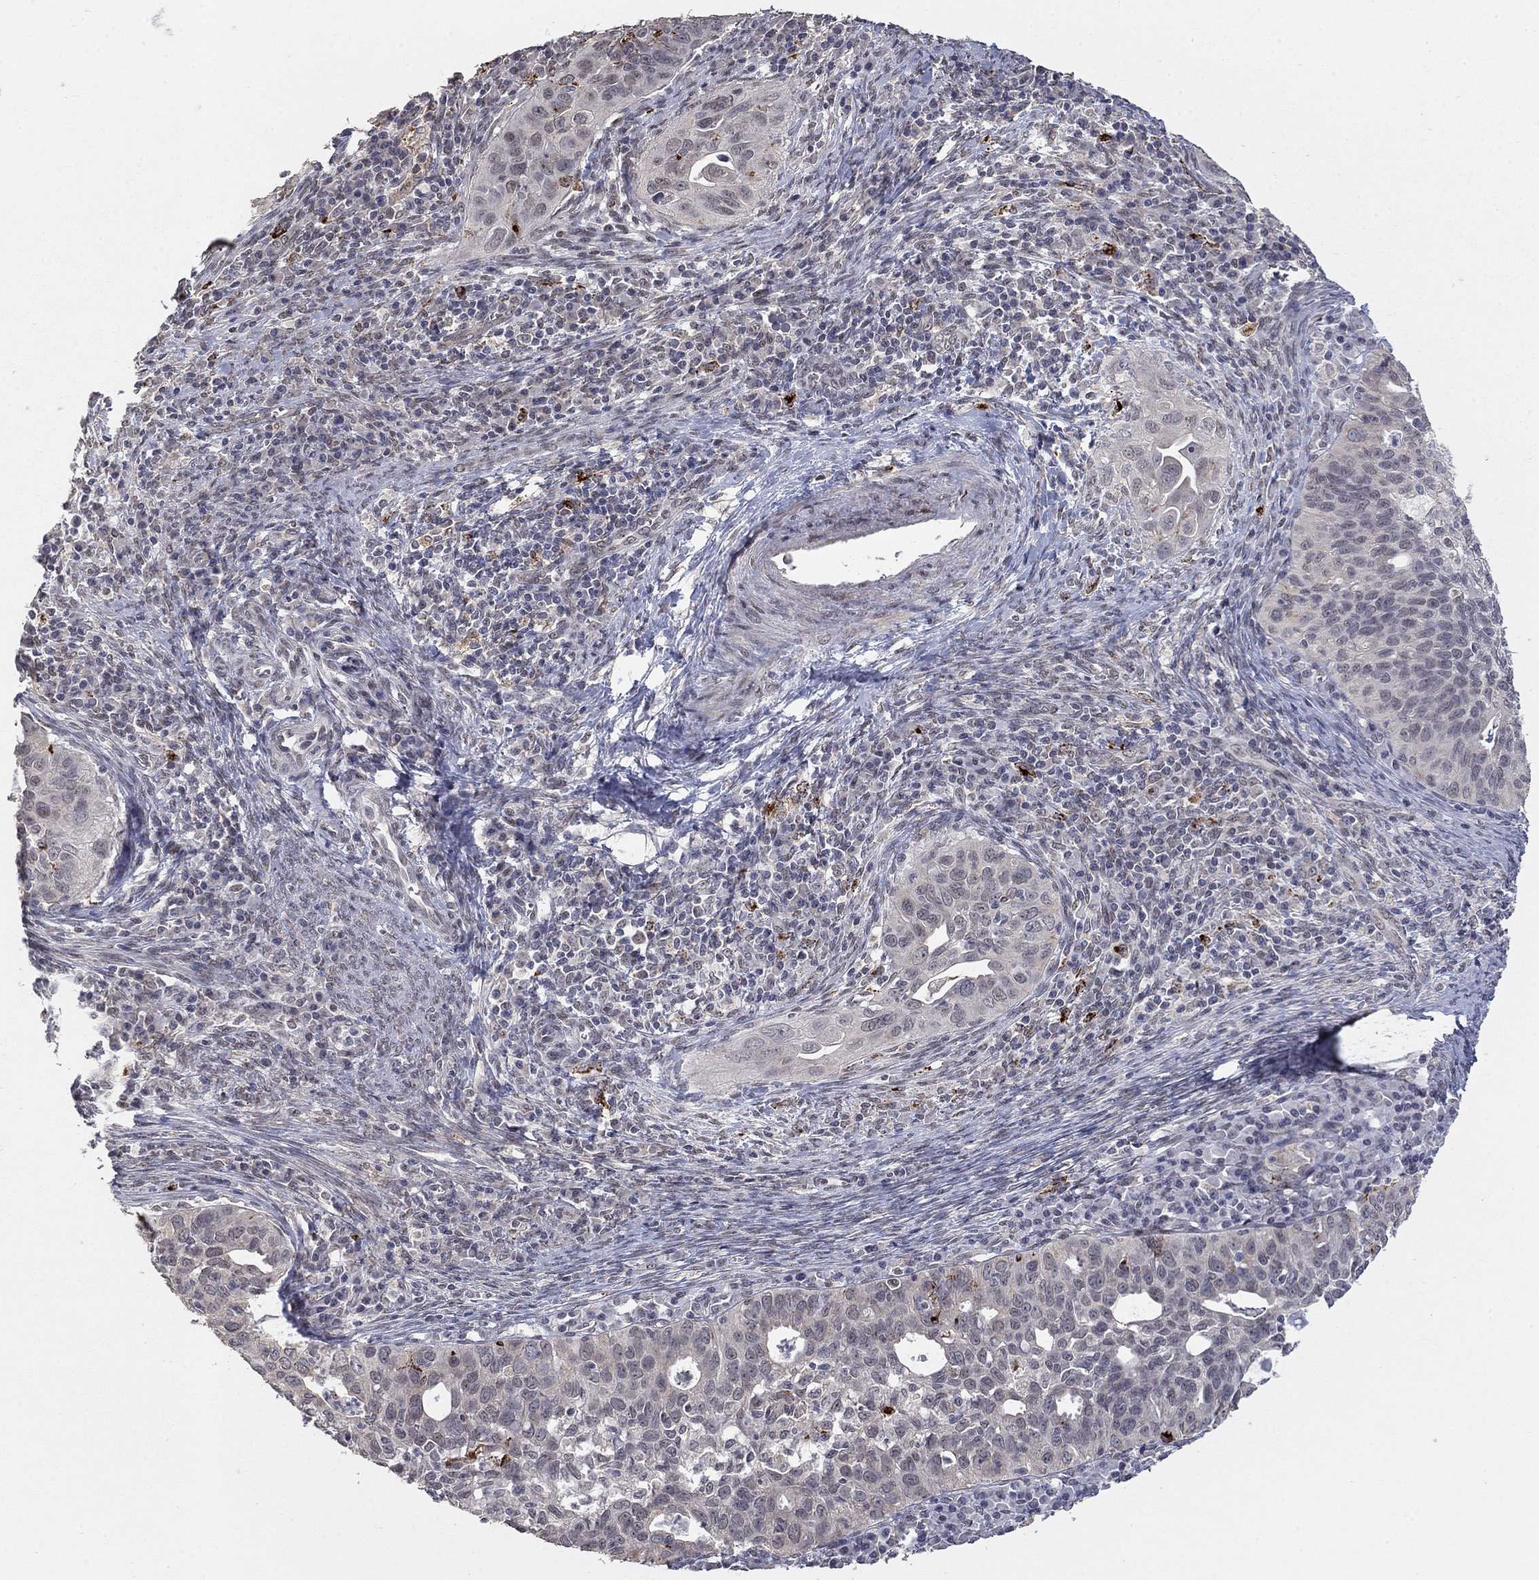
{"staining": {"intensity": "negative", "quantity": "none", "location": "none"}, "tissue": "cervical cancer", "cell_type": "Tumor cells", "image_type": "cancer", "snomed": [{"axis": "morphology", "description": "Squamous cell carcinoma, NOS"}, {"axis": "topography", "description": "Cervix"}], "caption": "The image reveals no significant expression in tumor cells of cervical cancer (squamous cell carcinoma).", "gene": "GRIA3", "patient": {"sex": "female", "age": 26}}